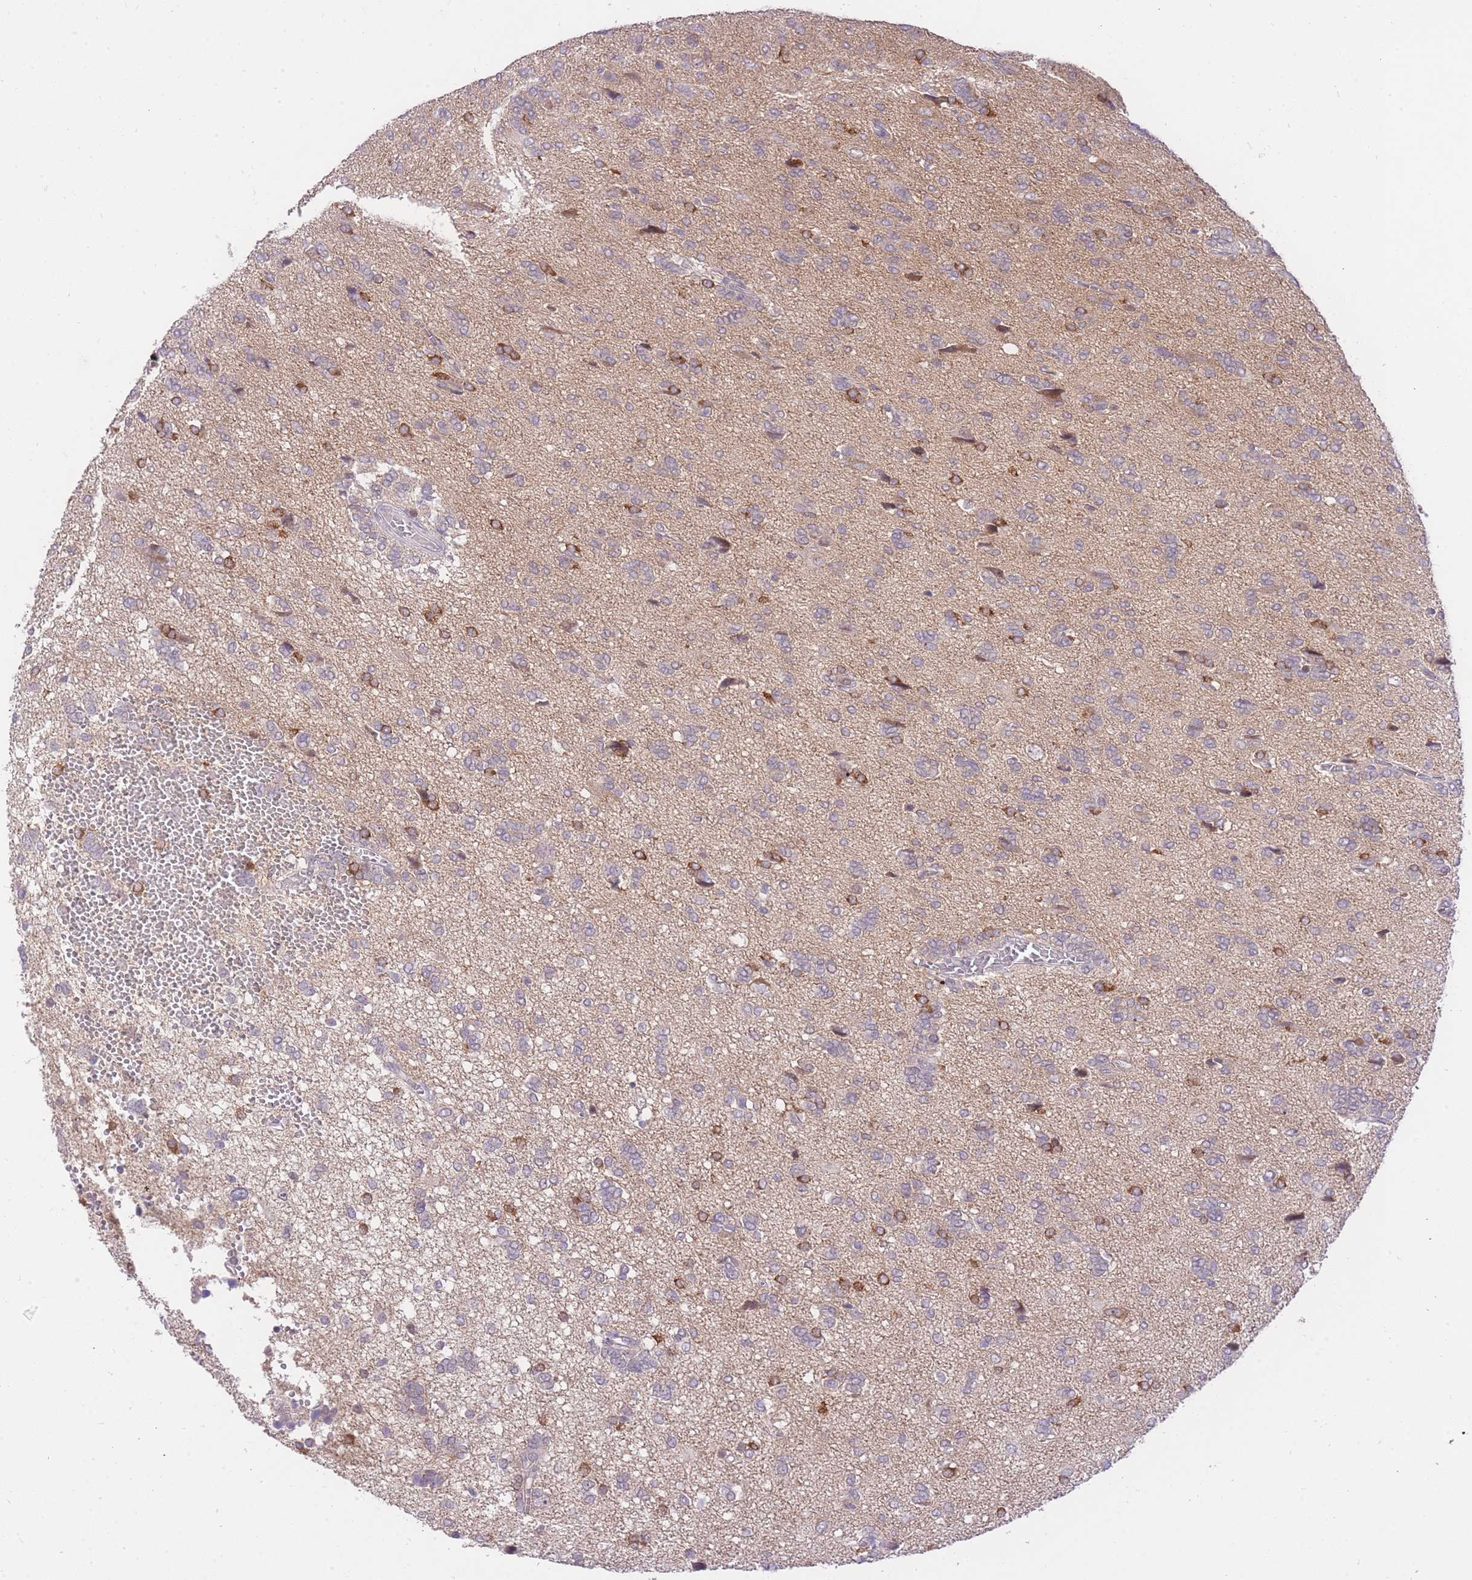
{"staining": {"intensity": "moderate", "quantity": "<25%", "location": "cytoplasmic/membranous"}, "tissue": "glioma", "cell_type": "Tumor cells", "image_type": "cancer", "snomed": [{"axis": "morphology", "description": "Glioma, malignant, High grade"}, {"axis": "topography", "description": "Brain"}], "caption": "A low amount of moderate cytoplasmic/membranous positivity is identified in approximately <25% of tumor cells in glioma tissue. The protein is shown in brown color, while the nuclei are stained blue.", "gene": "STK39", "patient": {"sex": "female", "age": 59}}